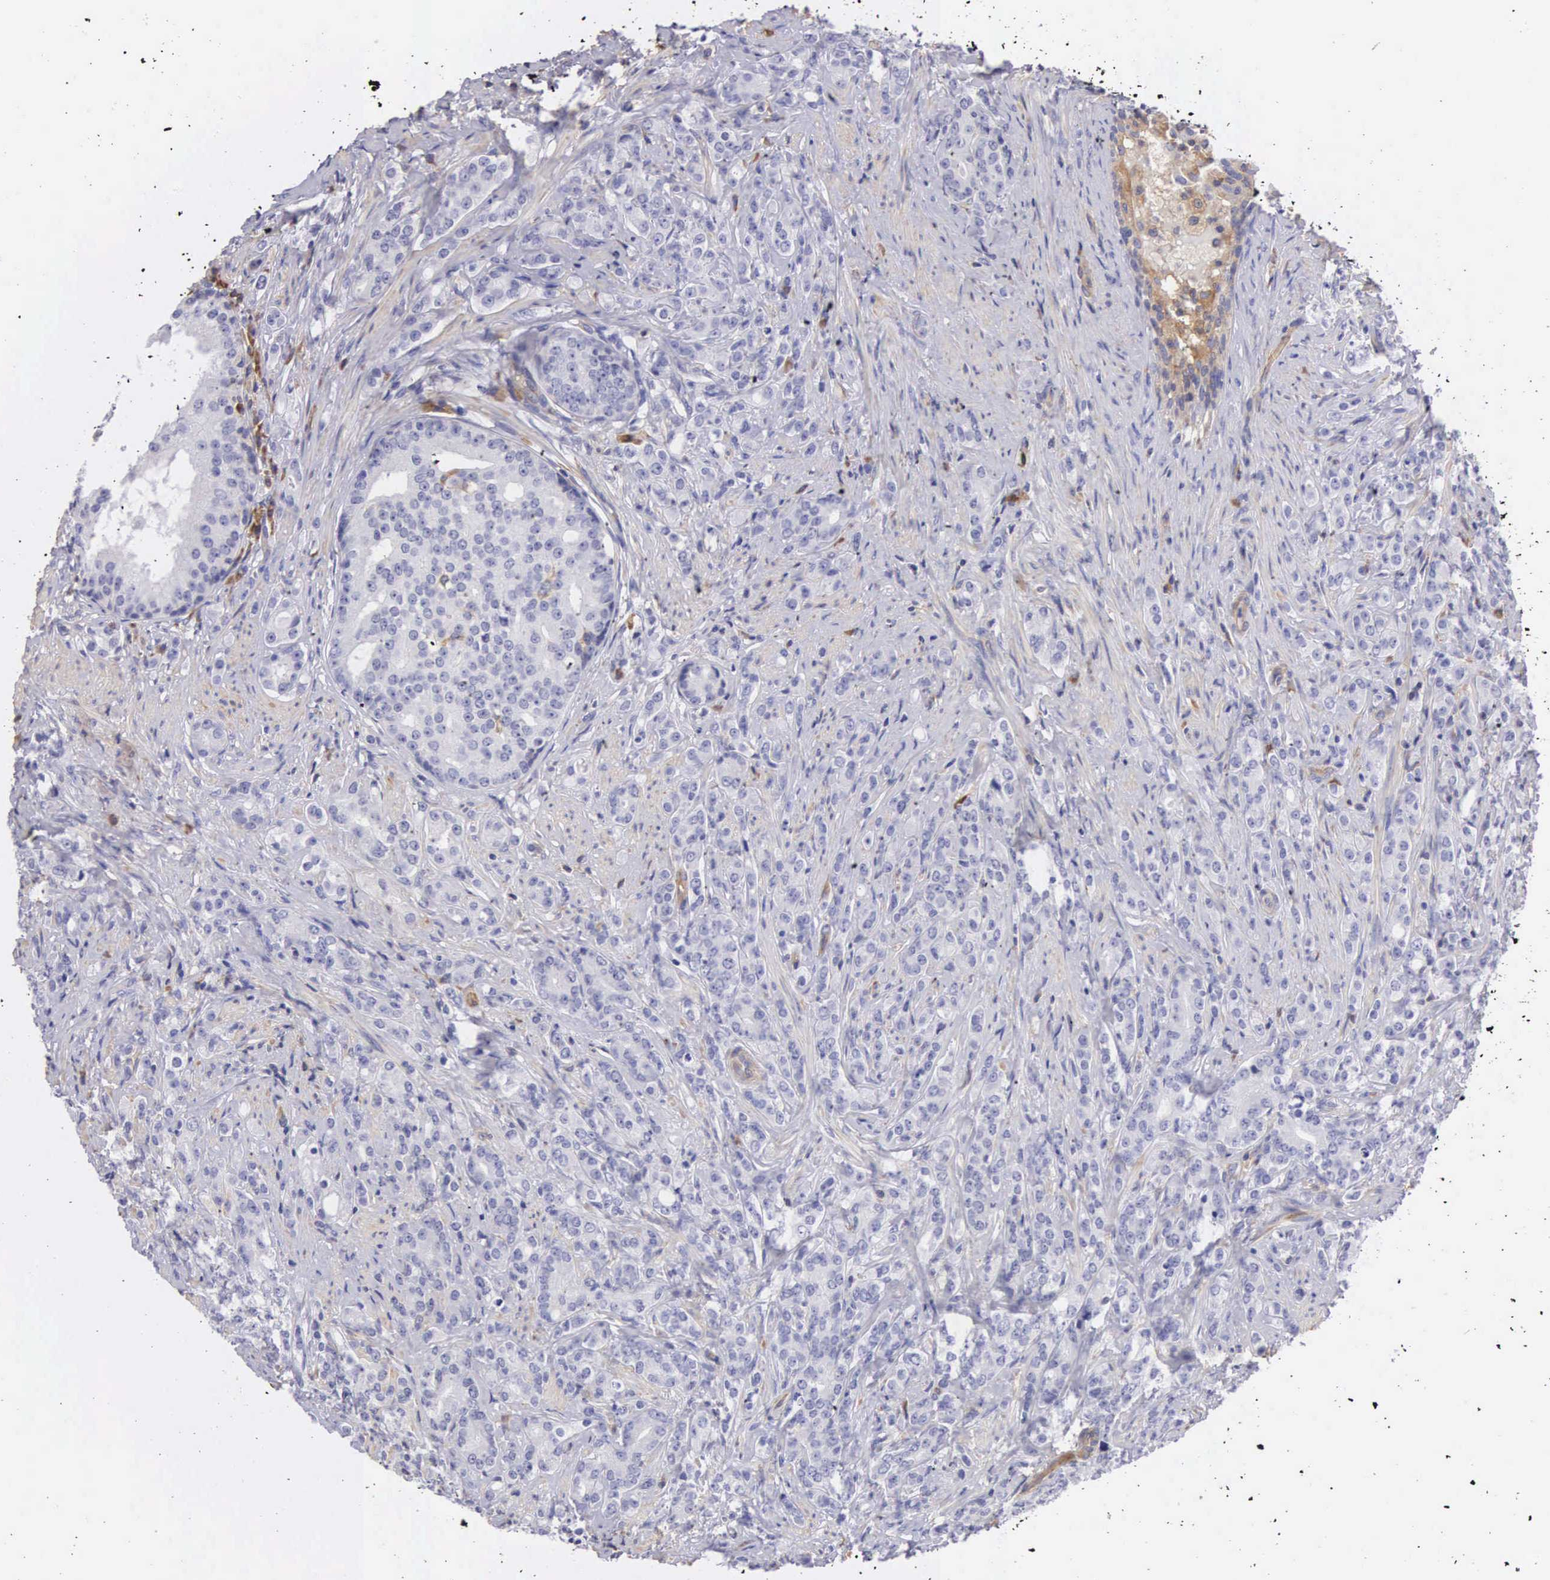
{"staining": {"intensity": "negative", "quantity": "none", "location": "none"}, "tissue": "prostate cancer", "cell_type": "Tumor cells", "image_type": "cancer", "snomed": [{"axis": "morphology", "description": "Adenocarcinoma, Medium grade"}, {"axis": "topography", "description": "Prostate"}], "caption": "The image demonstrates no significant positivity in tumor cells of adenocarcinoma (medium-grade) (prostate).", "gene": "OSBPL3", "patient": {"sex": "male", "age": 59}}